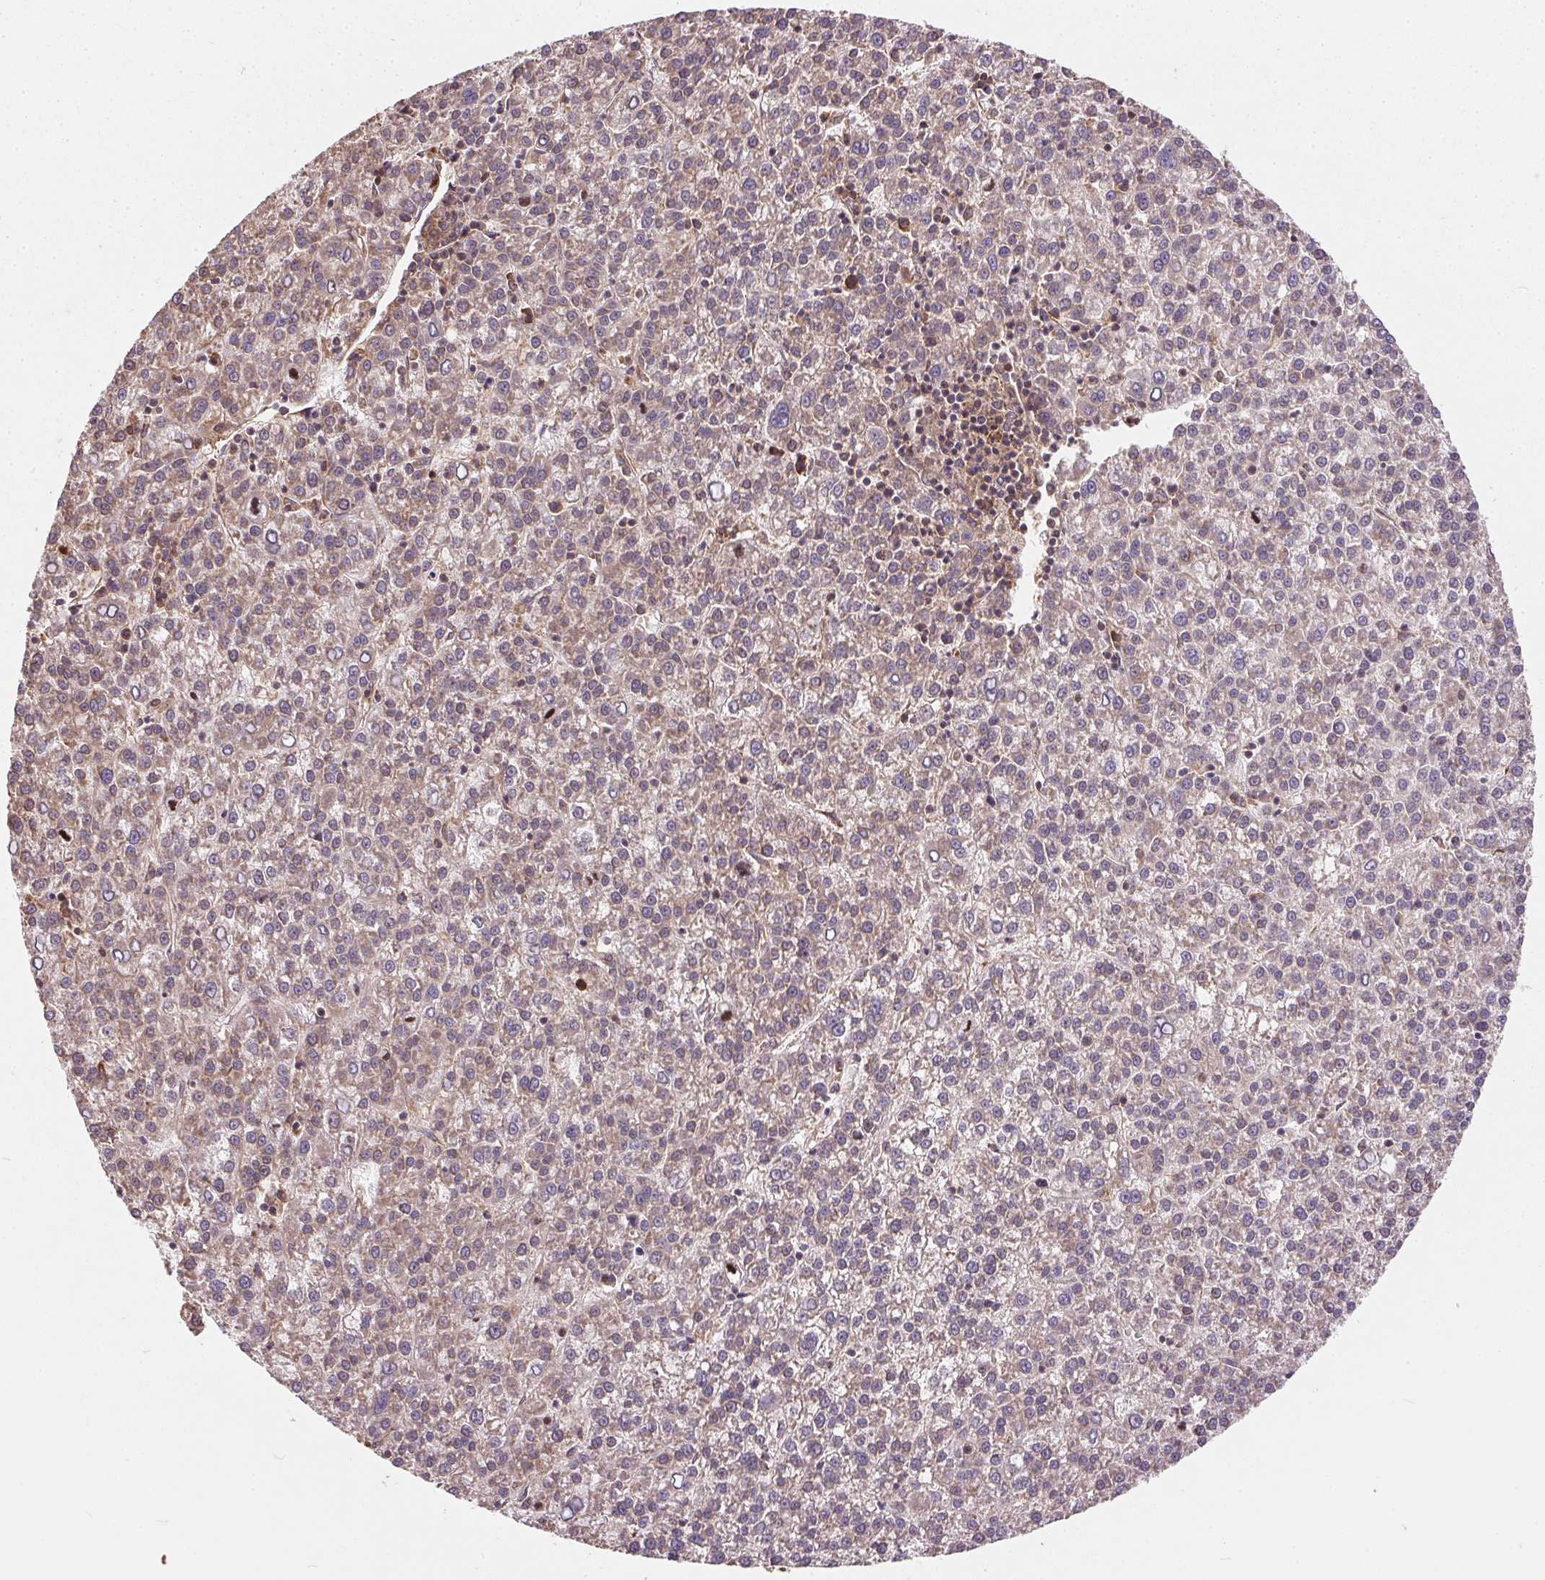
{"staining": {"intensity": "weak", "quantity": ">75%", "location": "cytoplasmic/membranous"}, "tissue": "liver cancer", "cell_type": "Tumor cells", "image_type": "cancer", "snomed": [{"axis": "morphology", "description": "Carcinoma, Hepatocellular, NOS"}, {"axis": "topography", "description": "Liver"}], "caption": "Protein expression by immunohistochemistry (IHC) displays weak cytoplasmic/membranous staining in approximately >75% of tumor cells in hepatocellular carcinoma (liver).", "gene": "EIF2S1", "patient": {"sex": "female", "age": 58}}